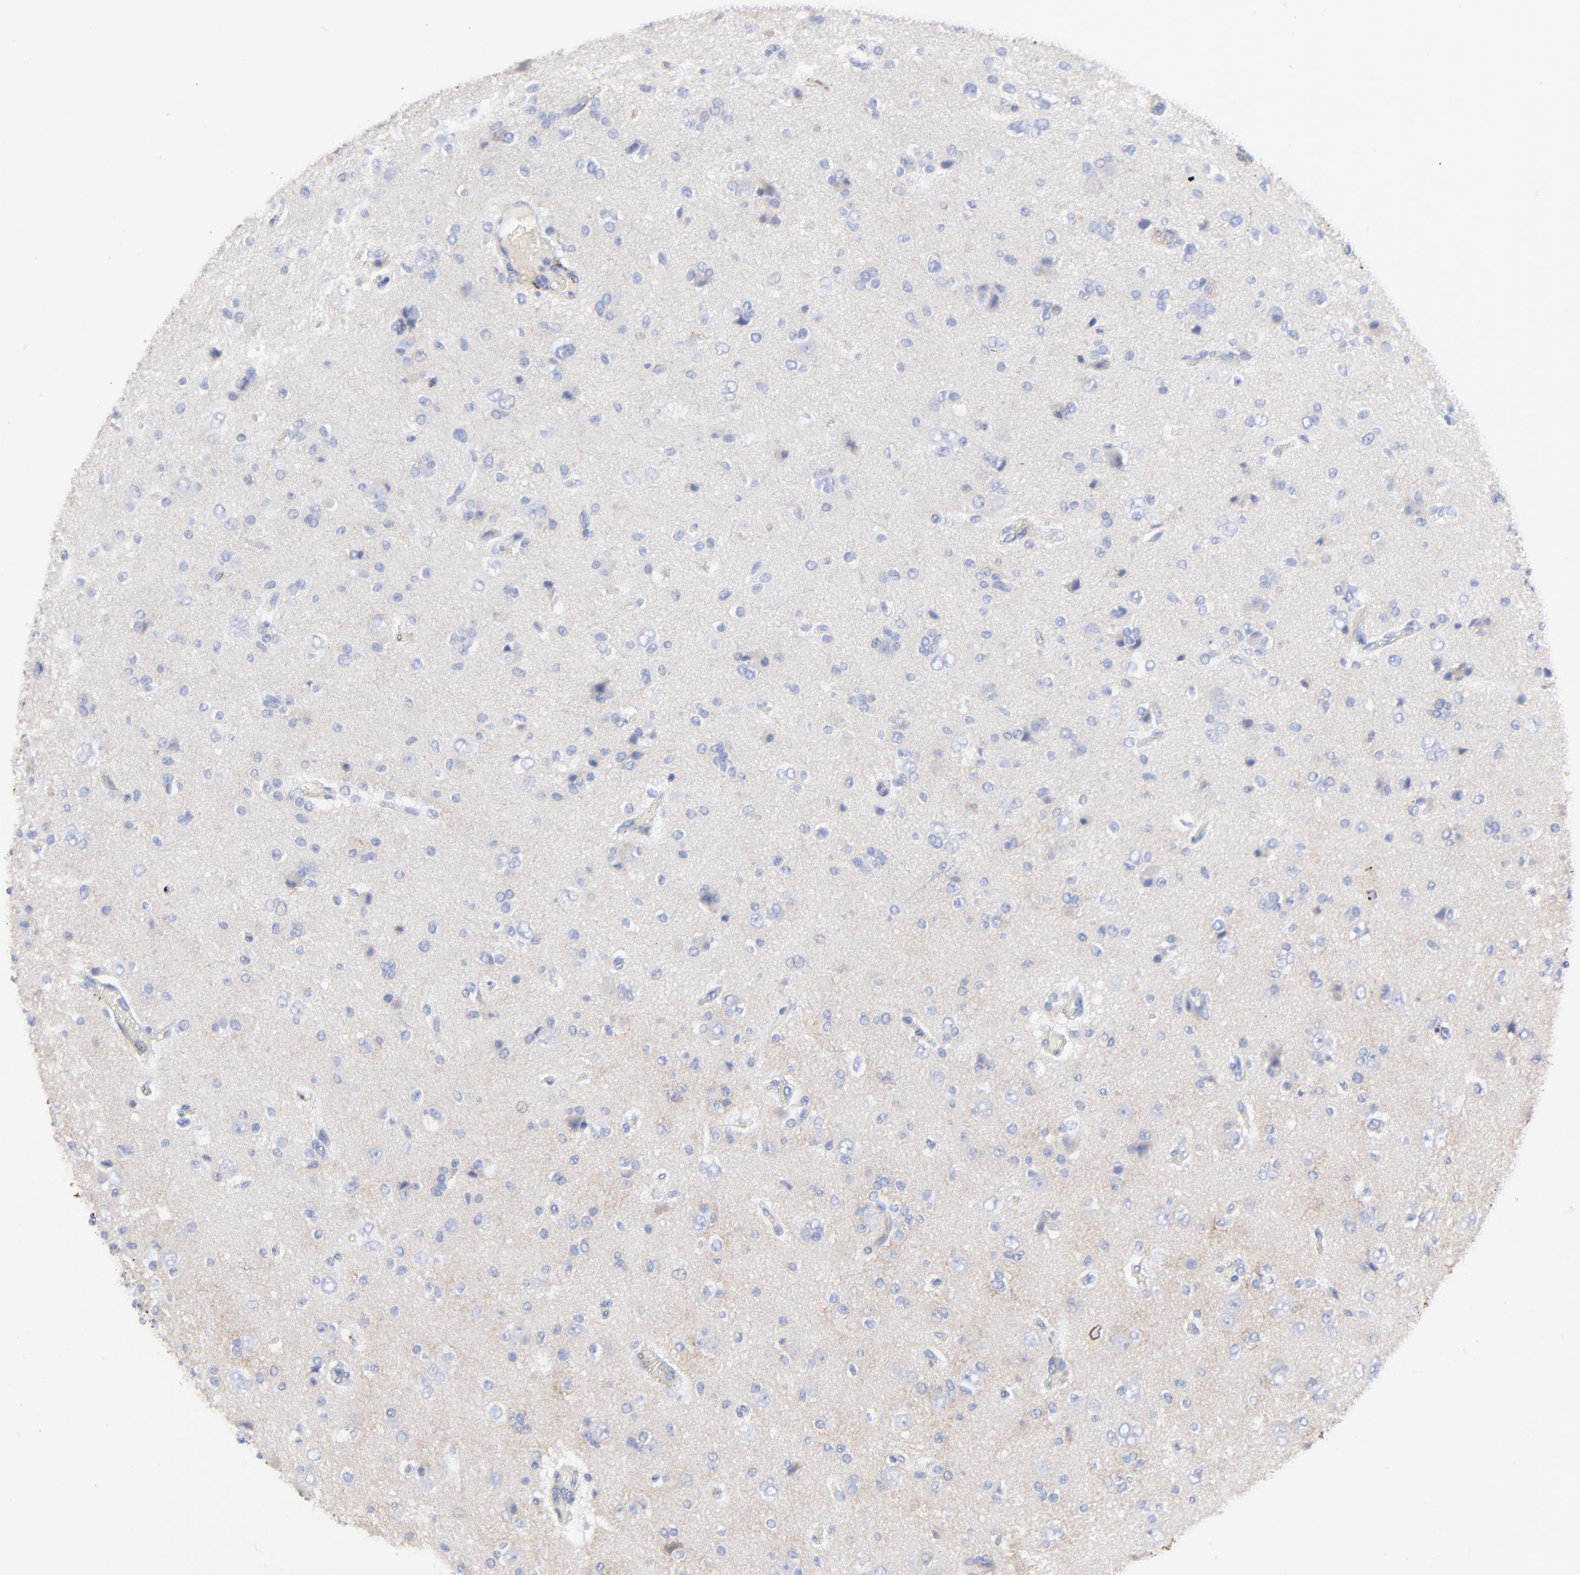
{"staining": {"intensity": "negative", "quantity": "none", "location": "none"}, "tissue": "glioma", "cell_type": "Tumor cells", "image_type": "cancer", "snomed": [{"axis": "morphology", "description": "Glioma, malignant, High grade"}, {"axis": "topography", "description": "Brain"}], "caption": "IHC image of glioma stained for a protein (brown), which exhibits no staining in tumor cells. (DAB (3,3'-diaminobenzidine) immunohistochemistry (IHC) visualized using brightfield microscopy, high magnification).", "gene": "FBLN2", "patient": {"sex": "male", "age": 47}}